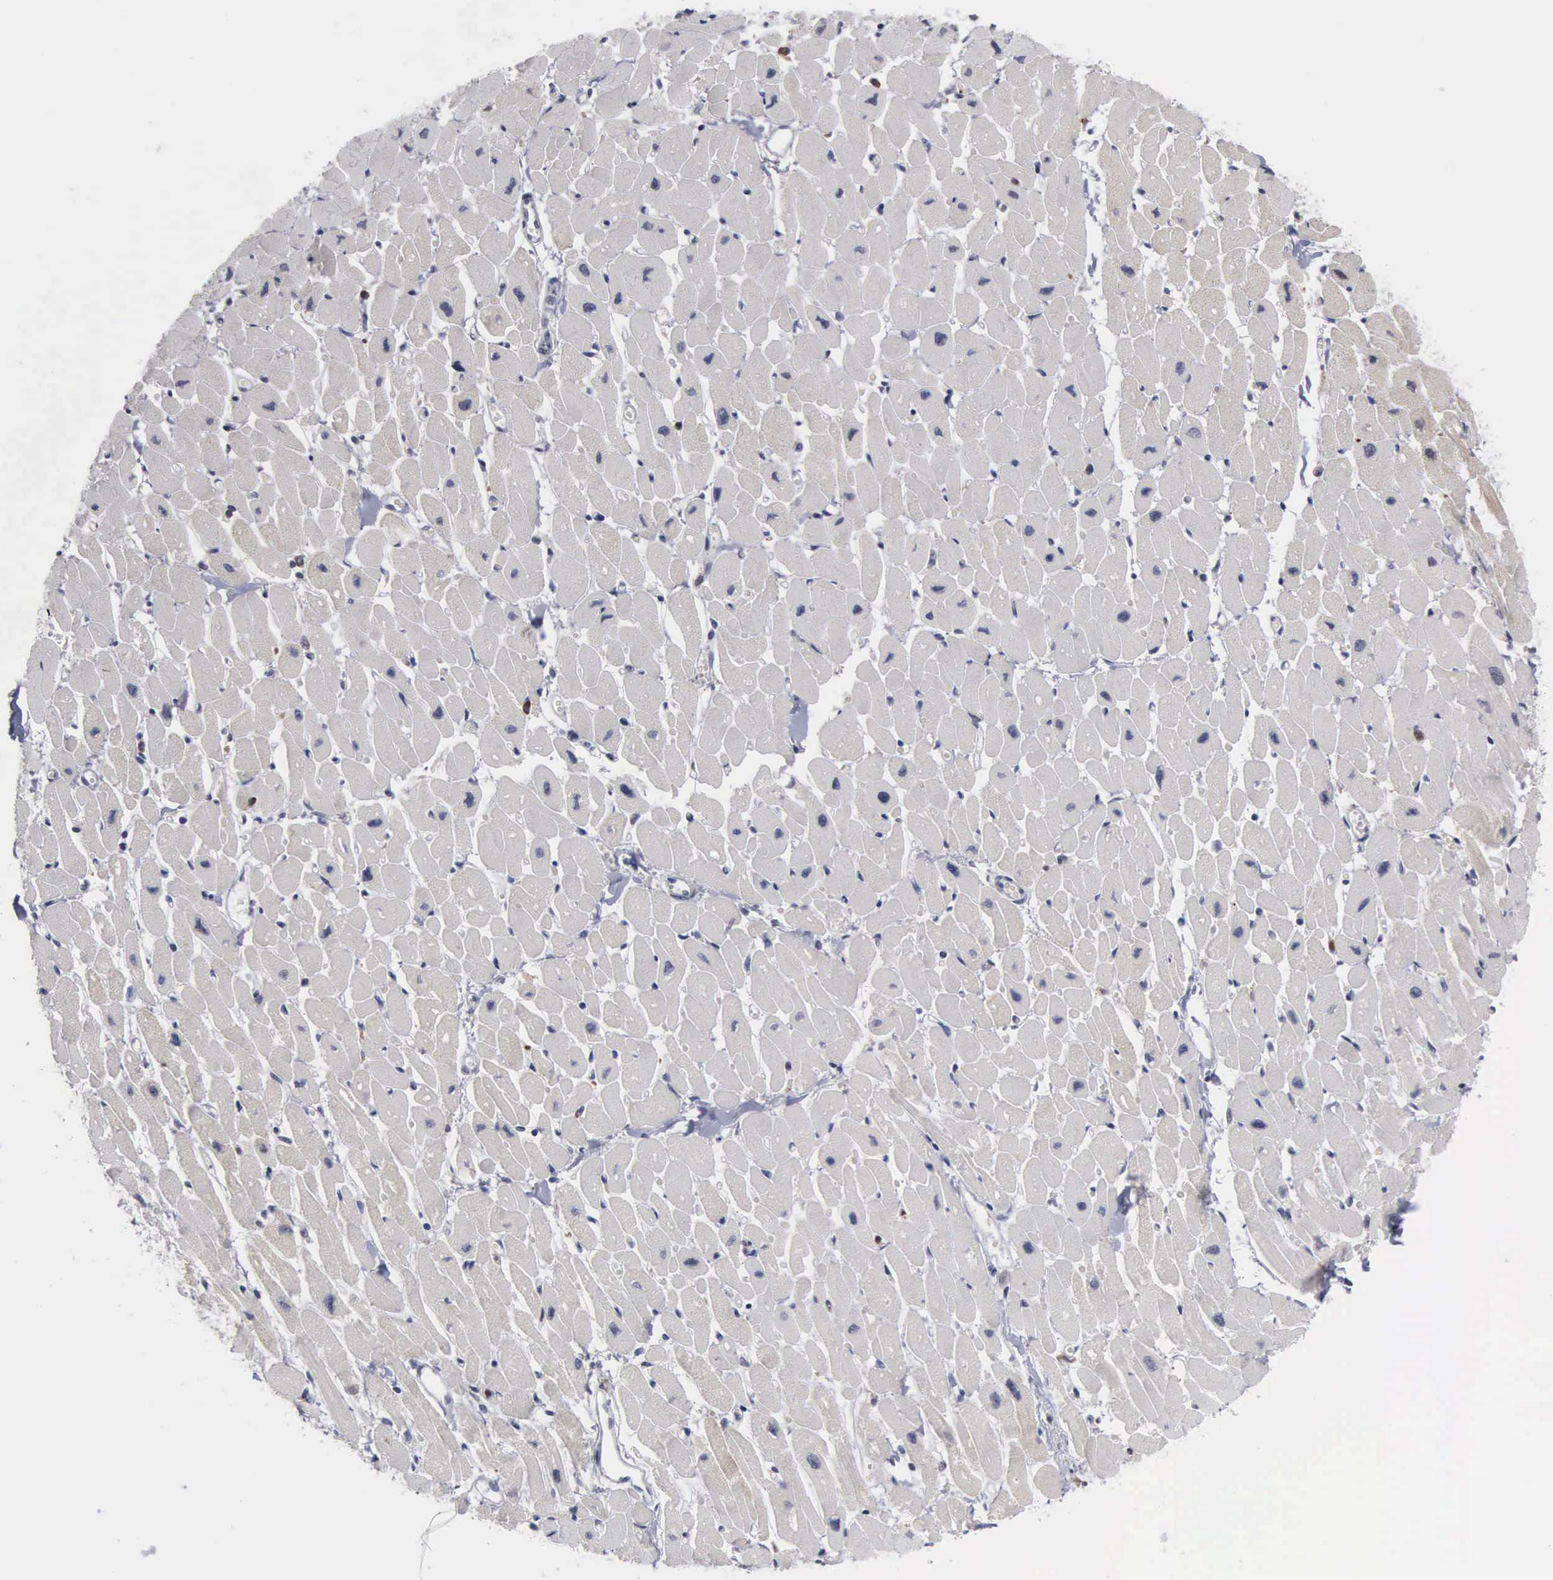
{"staining": {"intensity": "weak", "quantity": "<25%", "location": "cytoplasmic/membranous"}, "tissue": "heart muscle", "cell_type": "Cardiomyocytes", "image_type": "normal", "snomed": [{"axis": "morphology", "description": "Normal tissue, NOS"}, {"axis": "topography", "description": "Heart"}], "caption": "Human heart muscle stained for a protein using IHC displays no positivity in cardiomyocytes.", "gene": "TRMT5", "patient": {"sex": "female", "age": 54}}